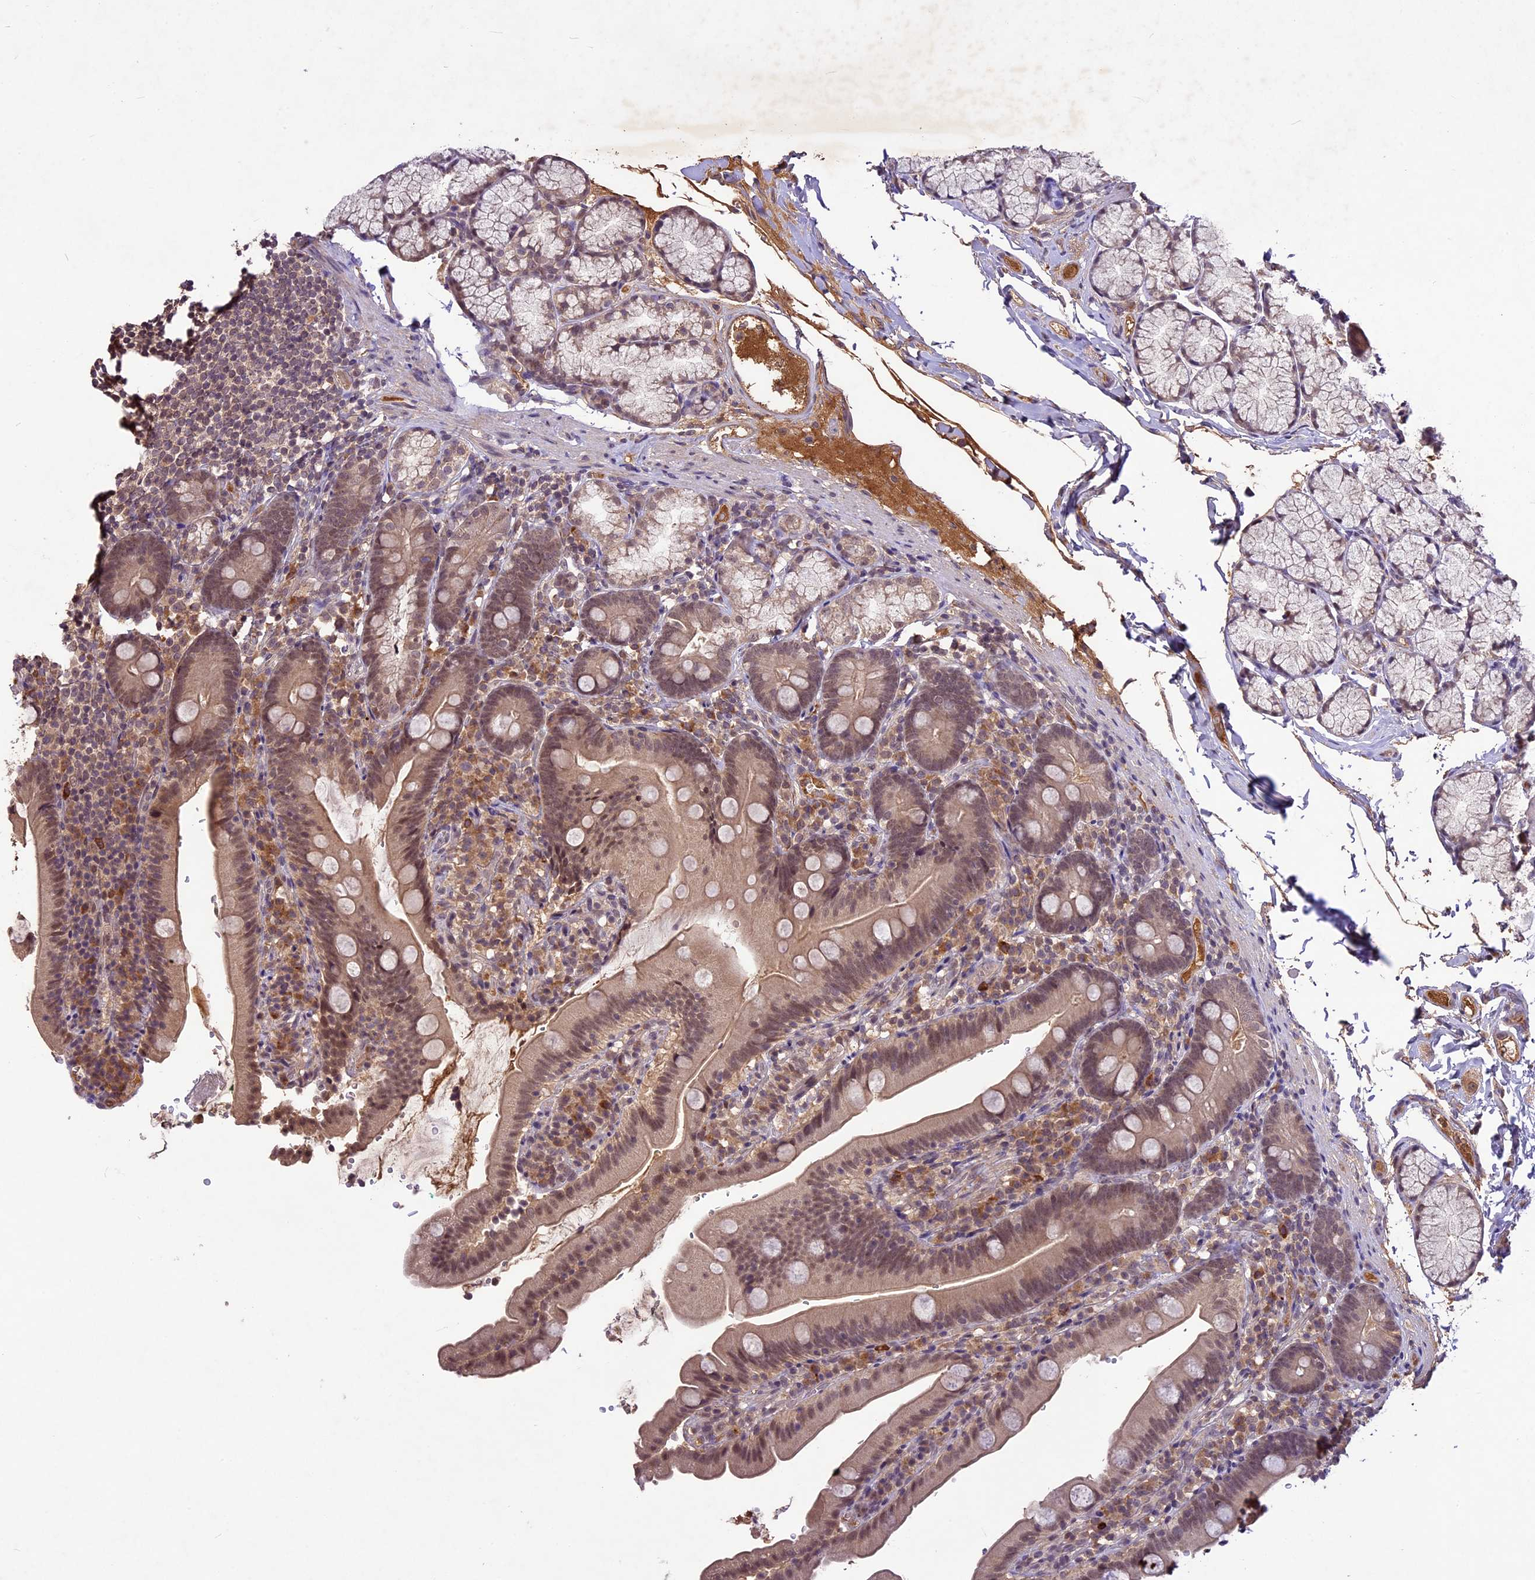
{"staining": {"intensity": "moderate", "quantity": ">75%", "location": "nuclear"}, "tissue": "duodenum", "cell_type": "Glandular cells", "image_type": "normal", "snomed": [{"axis": "morphology", "description": "Normal tissue, NOS"}, {"axis": "topography", "description": "Duodenum"}], "caption": "Glandular cells show moderate nuclear staining in about >75% of cells in benign duodenum.", "gene": "ATP10A", "patient": {"sex": "female", "age": 67}}